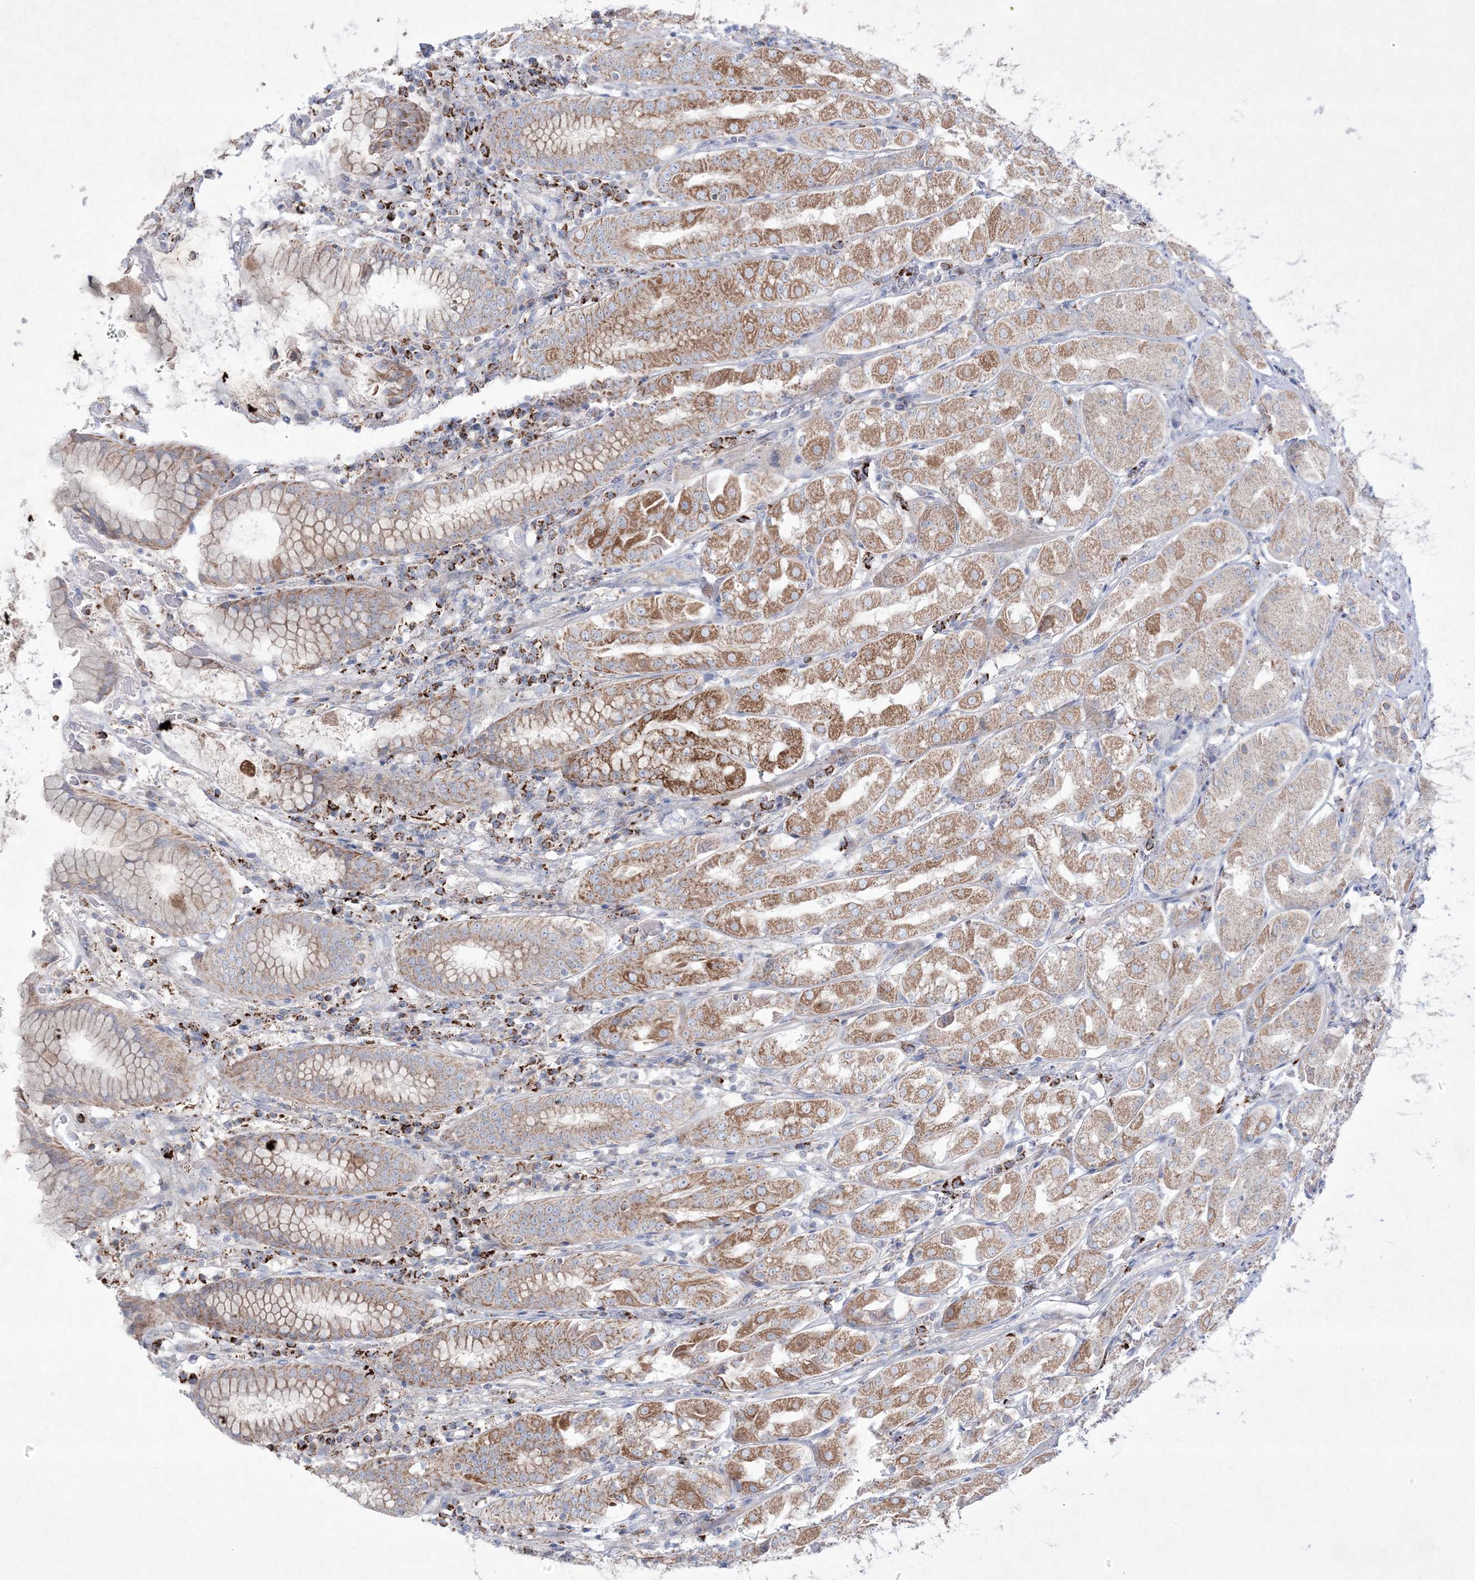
{"staining": {"intensity": "moderate", "quantity": "25%-75%", "location": "cytoplasmic/membranous"}, "tissue": "stomach", "cell_type": "Glandular cells", "image_type": "normal", "snomed": [{"axis": "morphology", "description": "Normal tissue, NOS"}, {"axis": "topography", "description": "Stomach"}, {"axis": "topography", "description": "Stomach, lower"}], "caption": "DAB (3,3'-diaminobenzidine) immunohistochemical staining of benign stomach exhibits moderate cytoplasmic/membranous protein staining in approximately 25%-75% of glandular cells.", "gene": "KCTD6", "patient": {"sex": "female", "age": 56}}